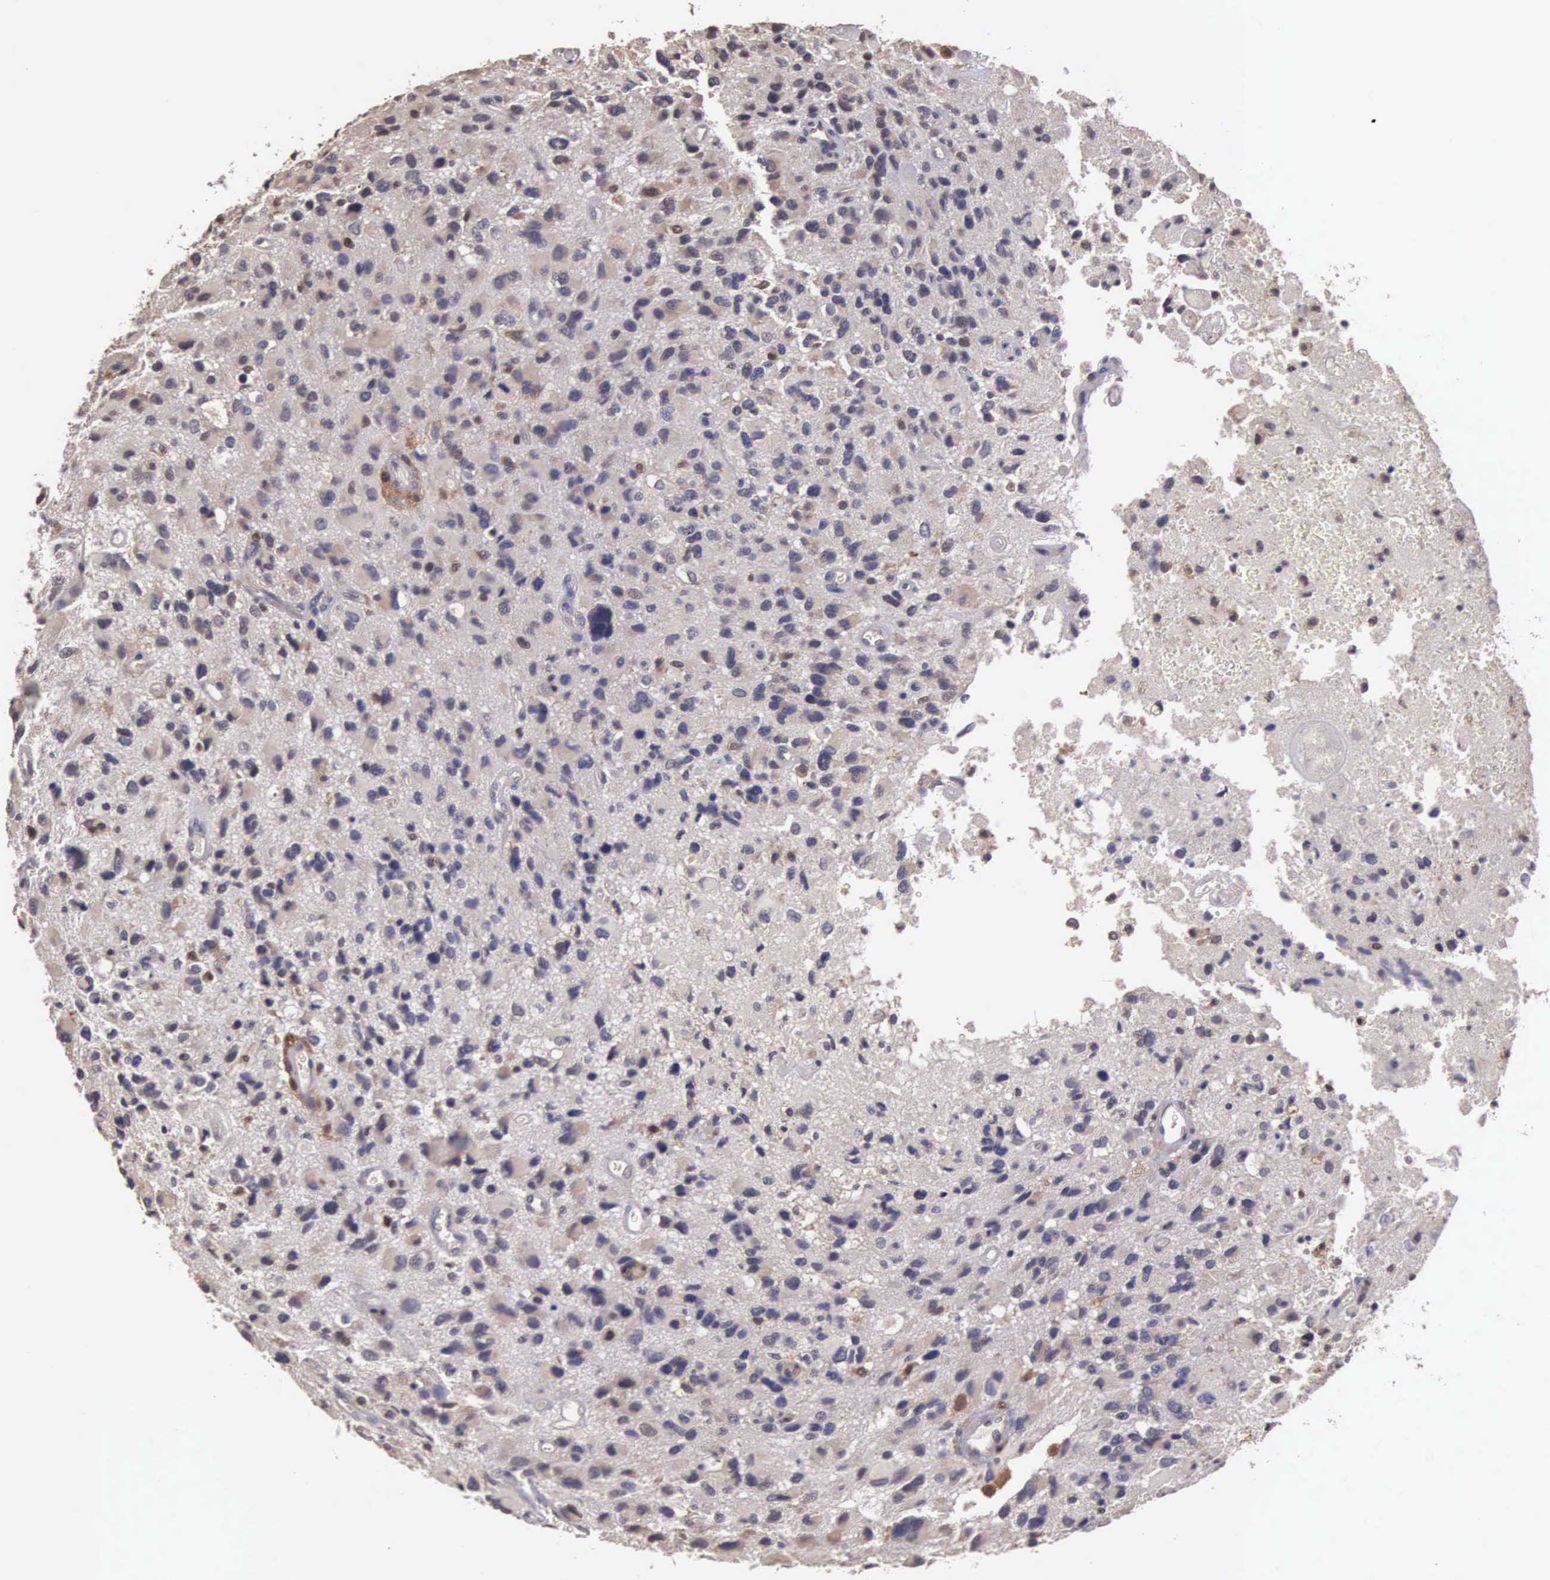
{"staining": {"intensity": "weak", "quantity": "25%-75%", "location": "cytoplasmic/membranous,nuclear"}, "tissue": "glioma", "cell_type": "Tumor cells", "image_type": "cancer", "snomed": [{"axis": "morphology", "description": "Glioma, malignant, High grade"}, {"axis": "topography", "description": "Brain"}], "caption": "Immunohistochemical staining of glioma shows low levels of weak cytoplasmic/membranous and nuclear protein staining in about 25%-75% of tumor cells.", "gene": "CDC45", "patient": {"sex": "male", "age": 69}}